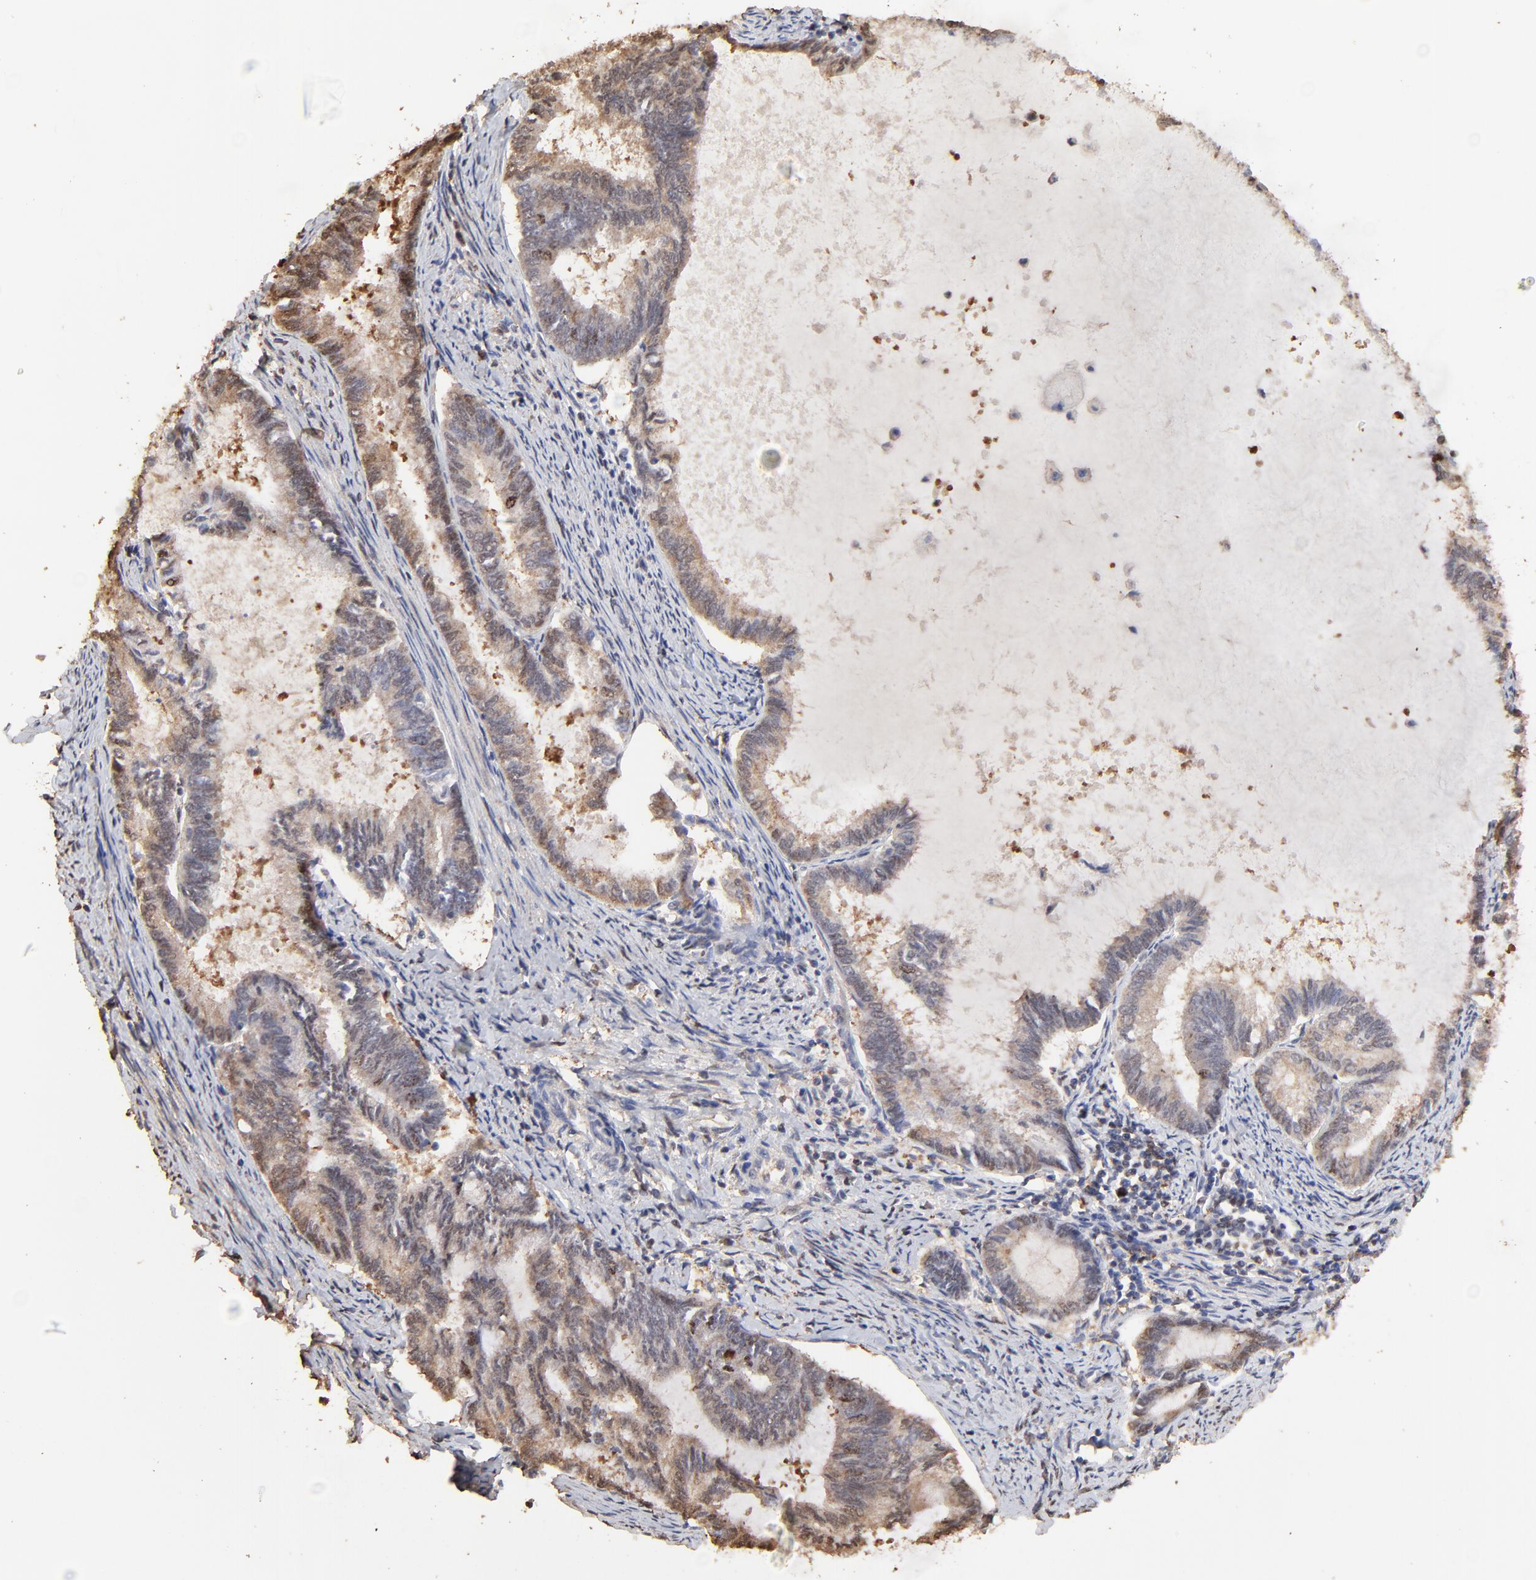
{"staining": {"intensity": "weak", "quantity": "25%-75%", "location": "cytoplasmic/membranous,nuclear"}, "tissue": "endometrial cancer", "cell_type": "Tumor cells", "image_type": "cancer", "snomed": [{"axis": "morphology", "description": "Adenocarcinoma, NOS"}, {"axis": "topography", "description": "Endometrium"}], "caption": "Immunohistochemical staining of endometrial cancer demonstrates low levels of weak cytoplasmic/membranous and nuclear positivity in about 25%-75% of tumor cells.", "gene": "BIRC5", "patient": {"sex": "female", "age": 86}}